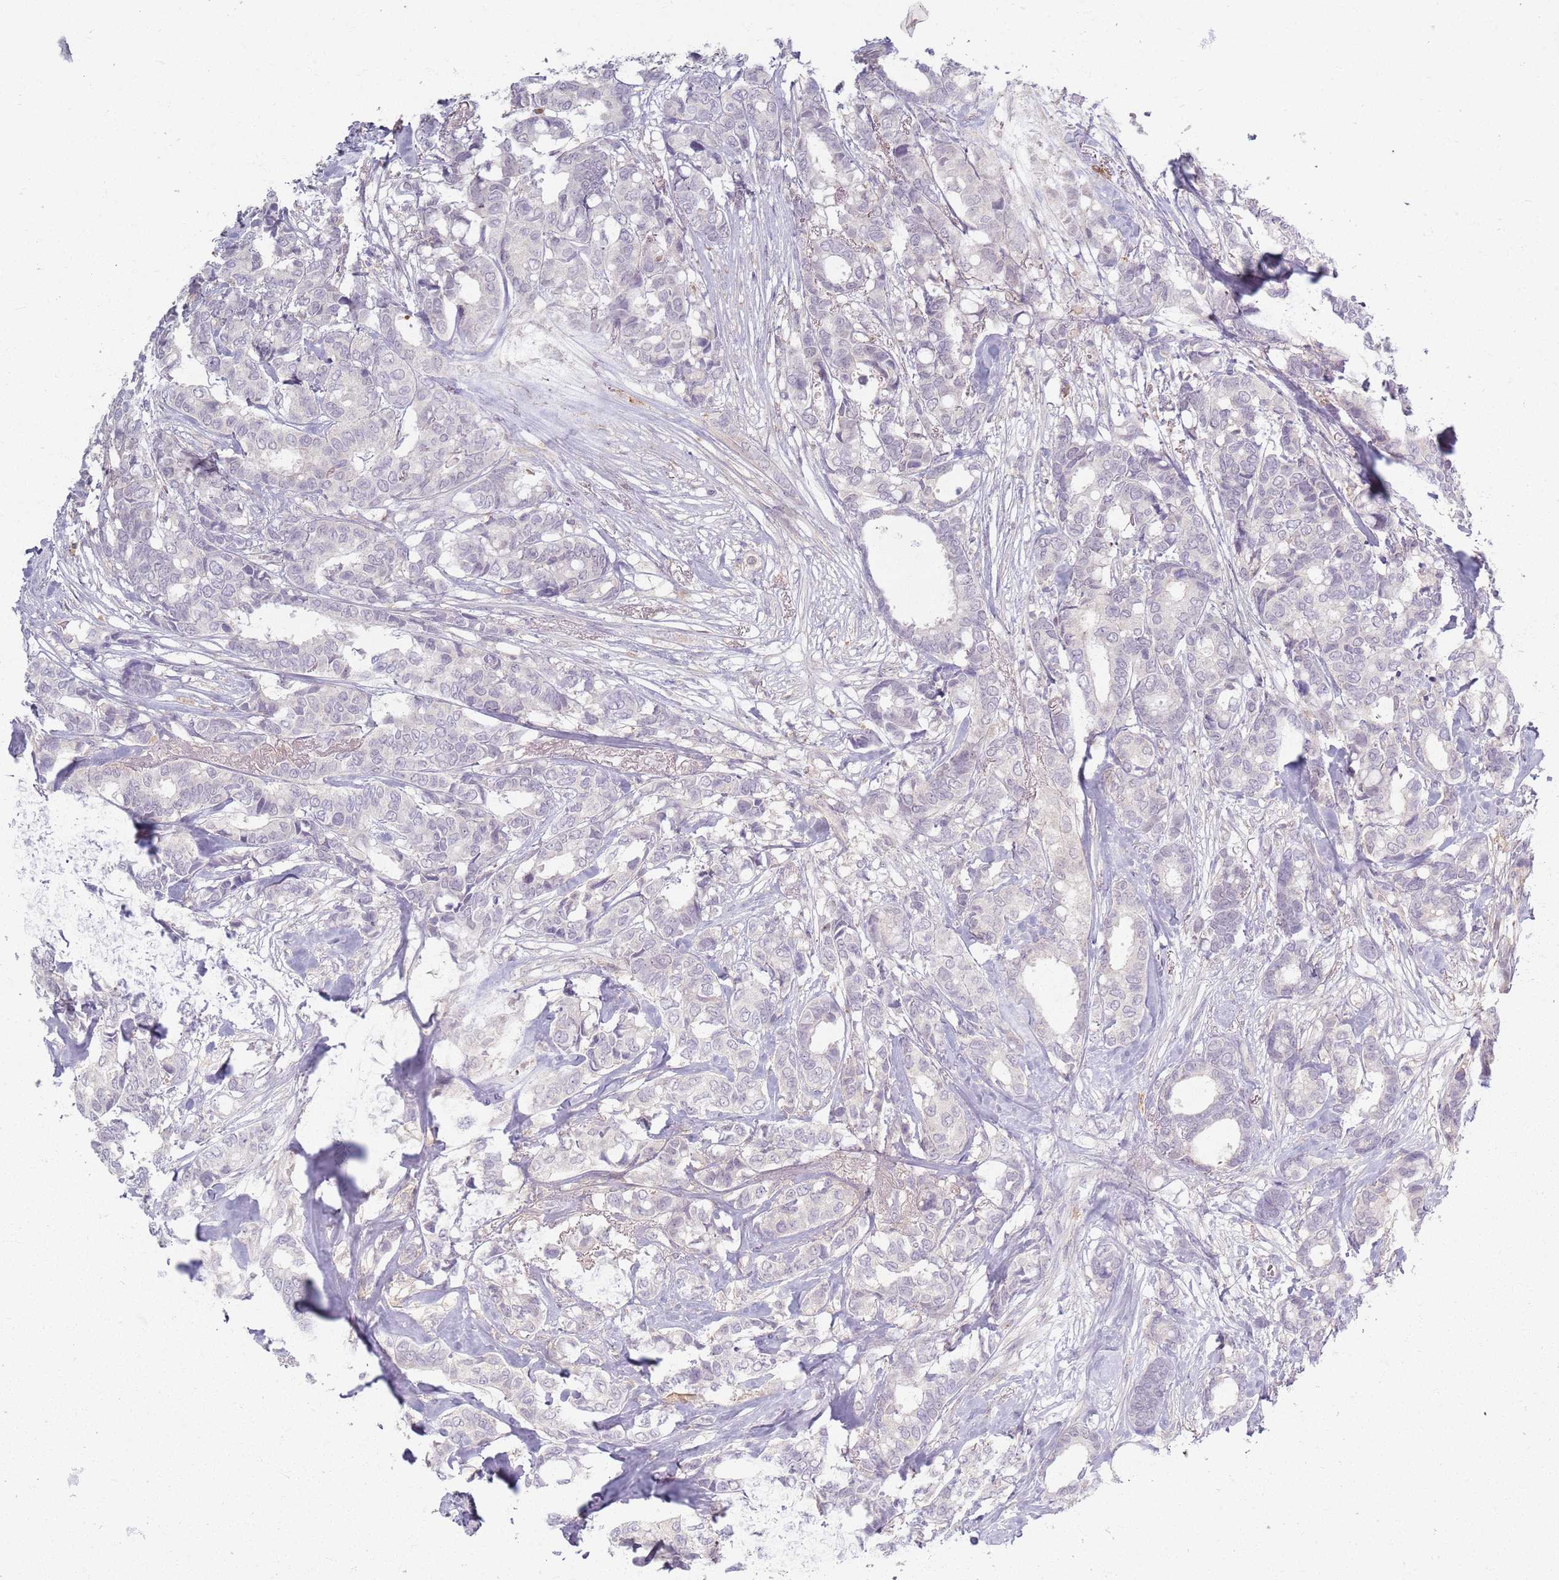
{"staining": {"intensity": "negative", "quantity": "none", "location": "none"}, "tissue": "breast cancer", "cell_type": "Tumor cells", "image_type": "cancer", "snomed": [{"axis": "morphology", "description": "Duct carcinoma"}, {"axis": "topography", "description": "Breast"}], "caption": "The immunohistochemistry (IHC) histopathology image has no significant expression in tumor cells of breast intraductal carcinoma tissue.", "gene": "ZDHHC2", "patient": {"sex": "female", "age": 87}}